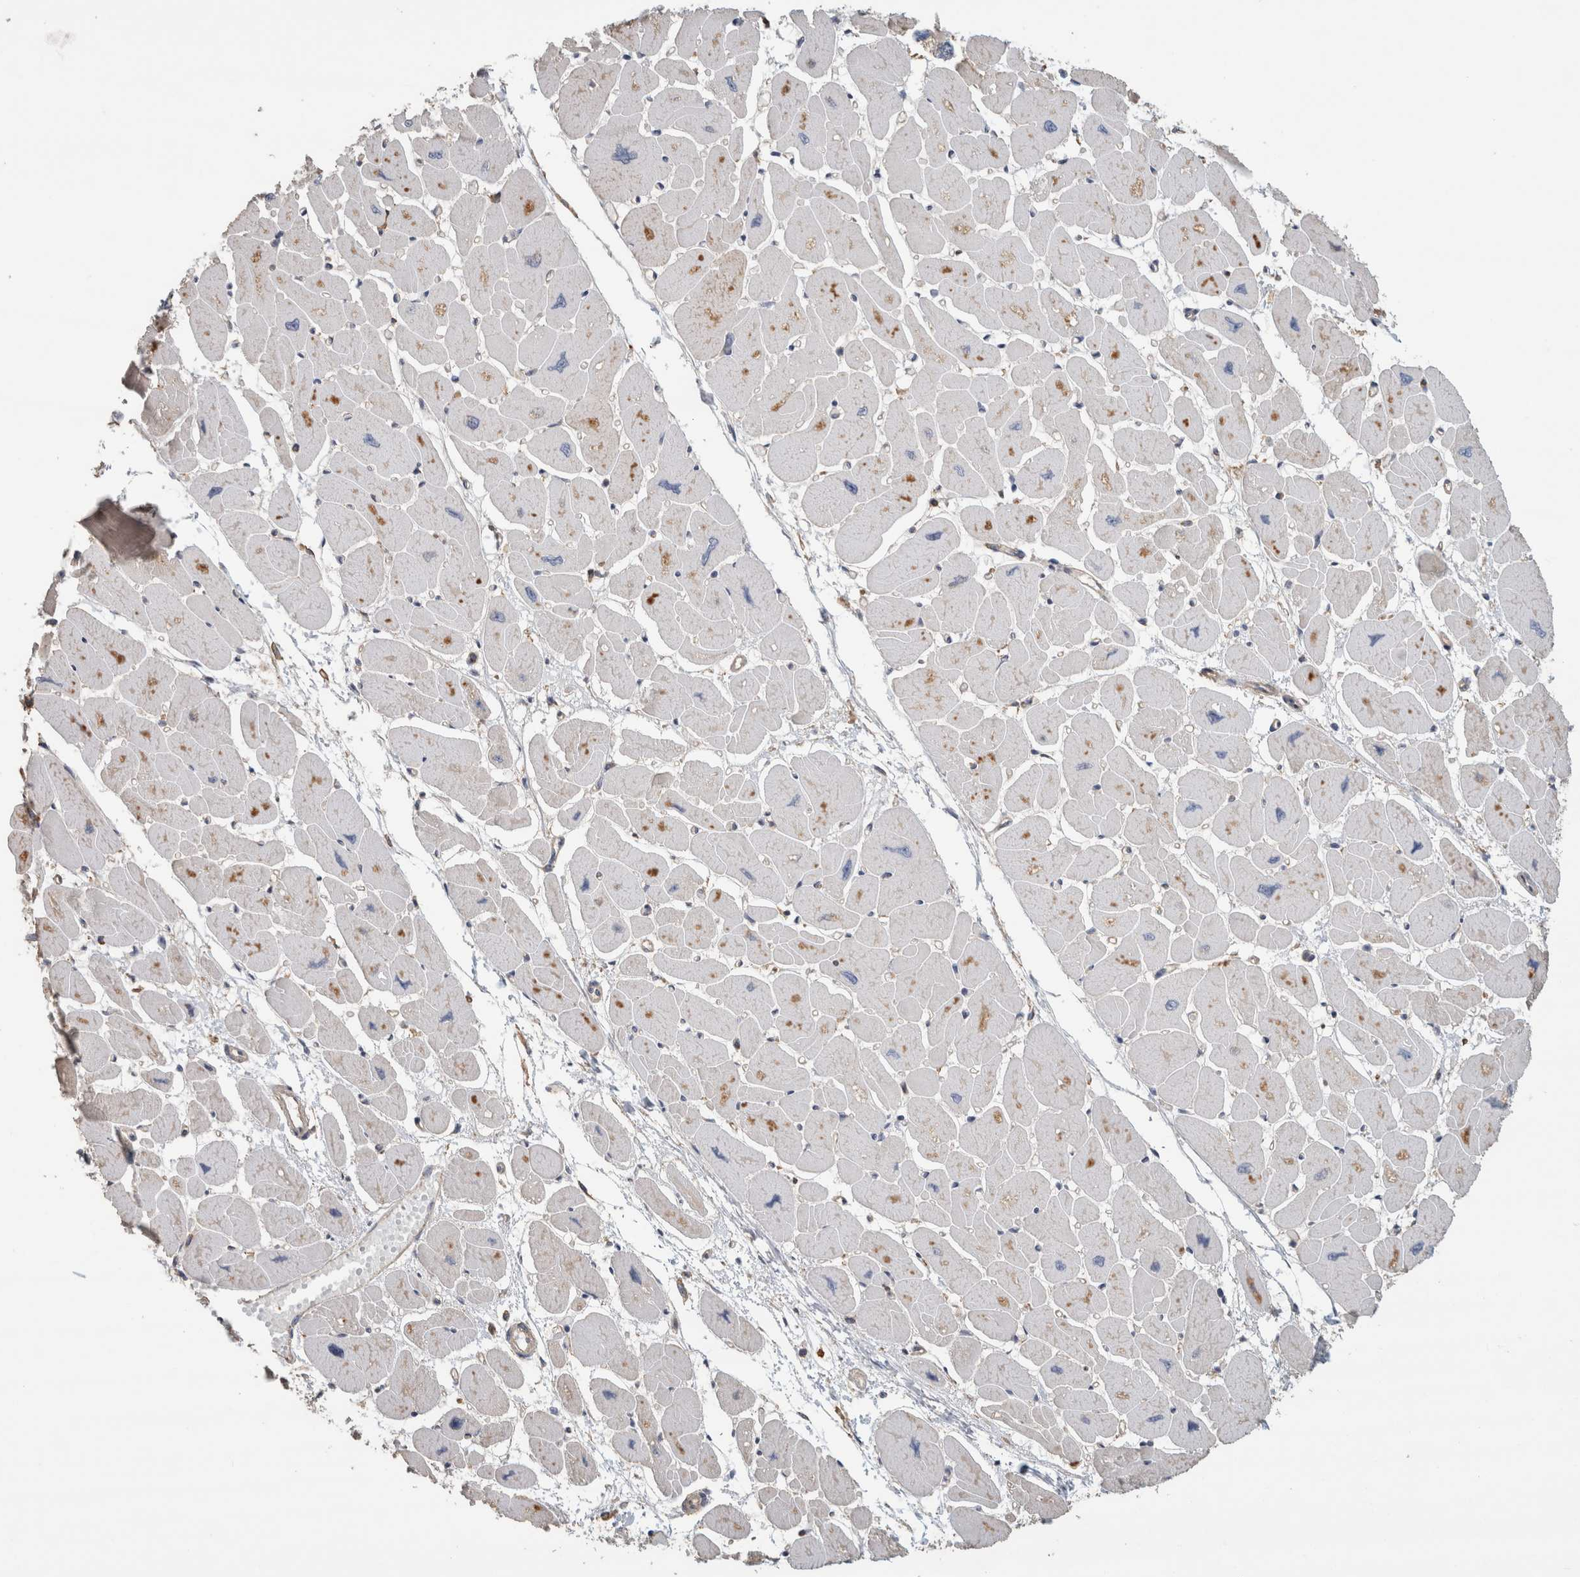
{"staining": {"intensity": "moderate", "quantity": "<25%", "location": "cytoplasmic/membranous"}, "tissue": "heart muscle", "cell_type": "Cardiomyocytes", "image_type": "normal", "snomed": [{"axis": "morphology", "description": "Normal tissue, NOS"}, {"axis": "topography", "description": "Heart"}], "caption": "Immunohistochemical staining of unremarkable human heart muscle exhibits moderate cytoplasmic/membranous protein positivity in about <25% of cardiomyocytes. (brown staining indicates protein expression, while blue staining denotes nuclei).", "gene": "EIF4G3", "patient": {"sex": "female", "age": 54}}